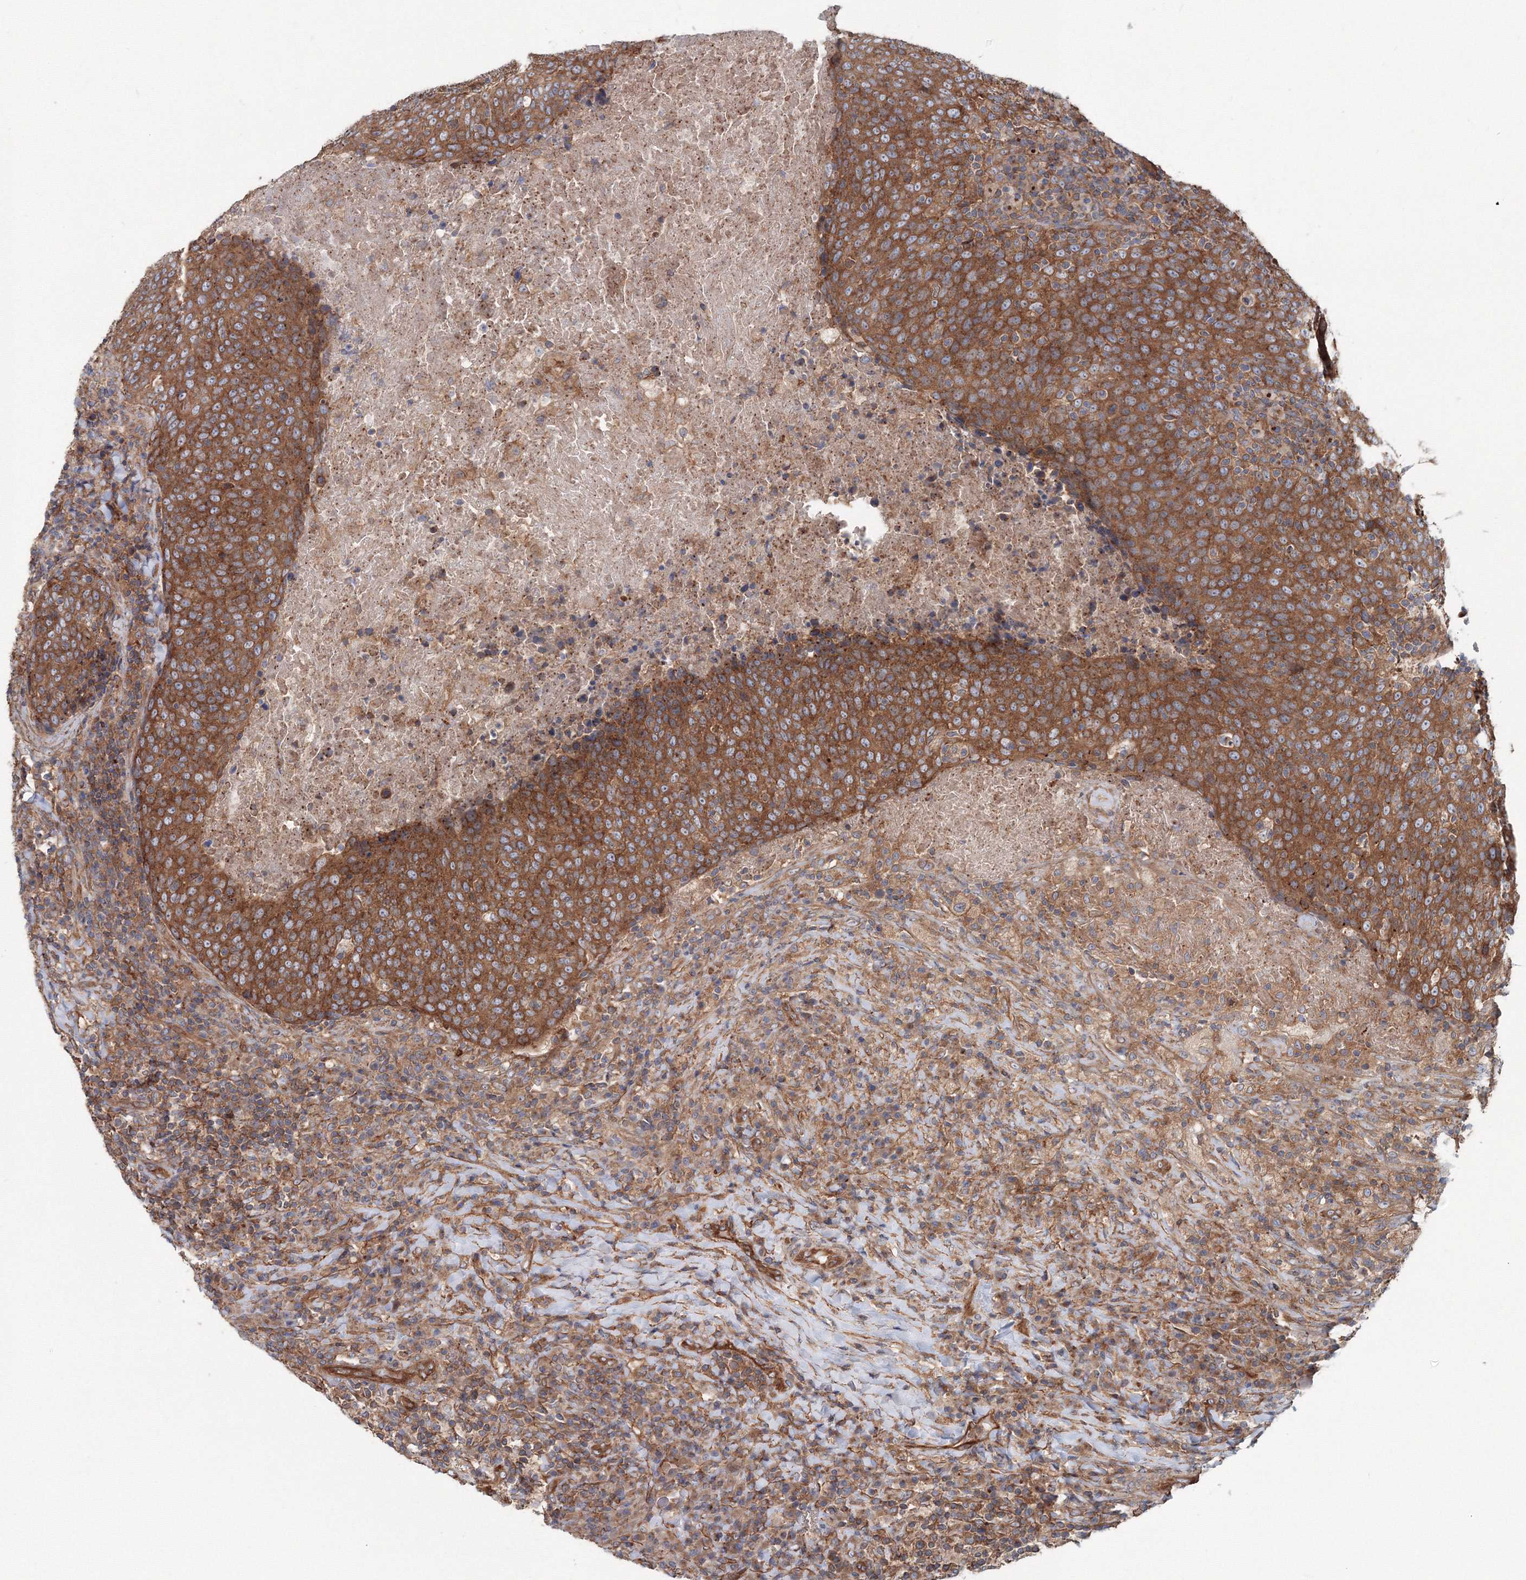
{"staining": {"intensity": "strong", "quantity": ">75%", "location": "cytoplasmic/membranous"}, "tissue": "head and neck cancer", "cell_type": "Tumor cells", "image_type": "cancer", "snomed": [{"axis": "morphology", "description": "Squamous cell carcinoma, NOS"}, {"axis": "morphology", "description": "Squamous cell carcinoma, metastatic, NOS"}, {"axis": "topography", "description": "Lymph node"}, {"axis": "topography", "description": "Head-Neck"}], "caption": "Human head and neck metastatic squamous cell carcinoma stained with a brown dye displays strong cytoplasmic/membranous positive expression in about >75% of tumor cells.", "gene": "EXOC1", "patient": {"sex": "male", "age": 62}}